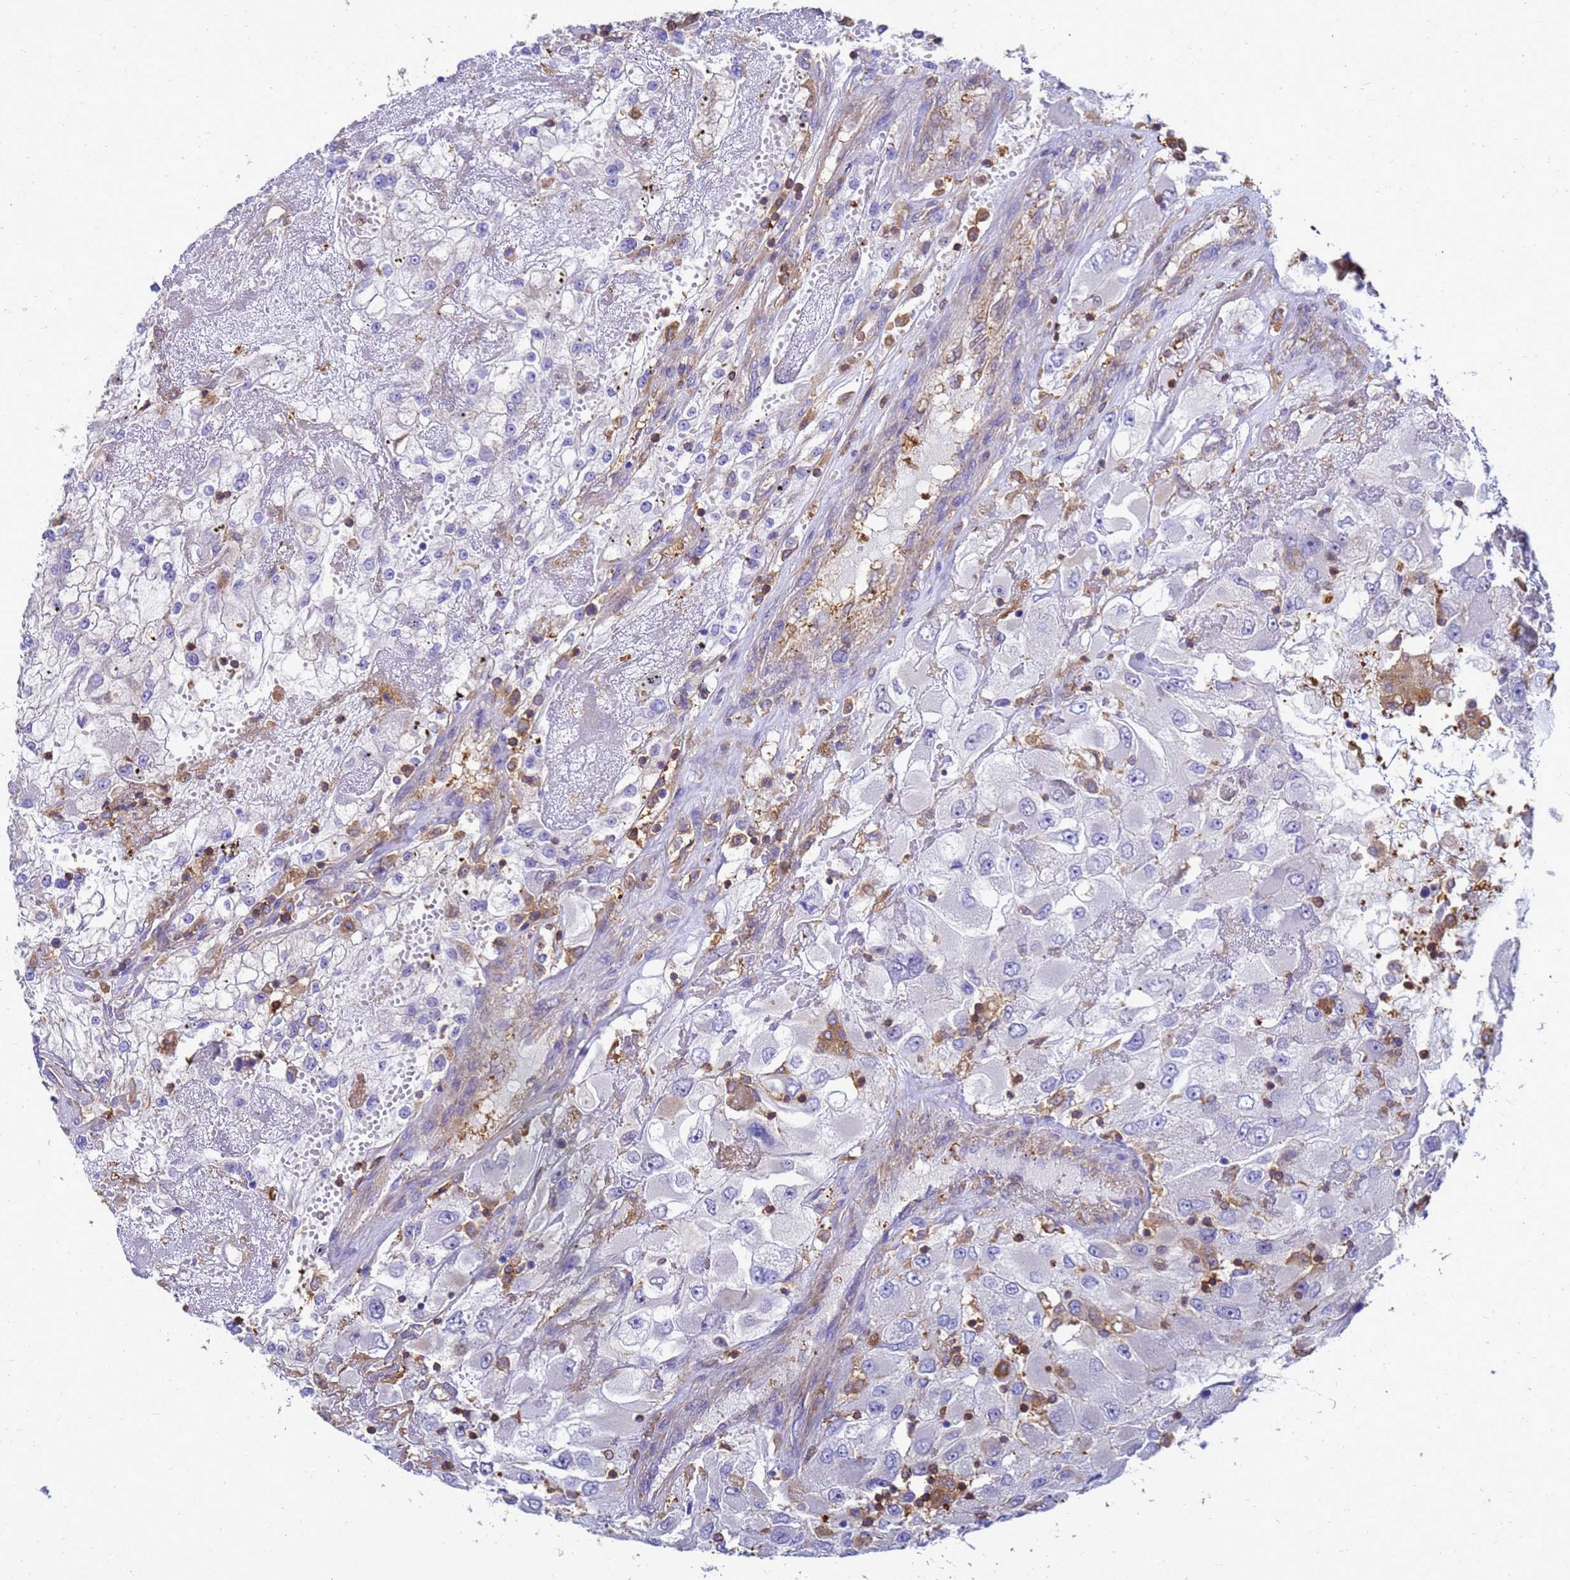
{"staining": {"intensity": "negative", "quantity": "none", "location": "none"}, "tissue": "renal cancer", "cell_type": "Tumor cells", "image_type": "cancer", "snomed": [{"axis": "morphology", "description": "Adenocarcinoma, NOS"}, {"axis": "topography", "description": "Kidney"}], "caption": "This is an immunohistochemistry histopathology image of human adenocarcinoma (renal). There is no expression in tumor cells.", "gene": "ZNF235", "patient": {"sex": "female", "age": 52}}